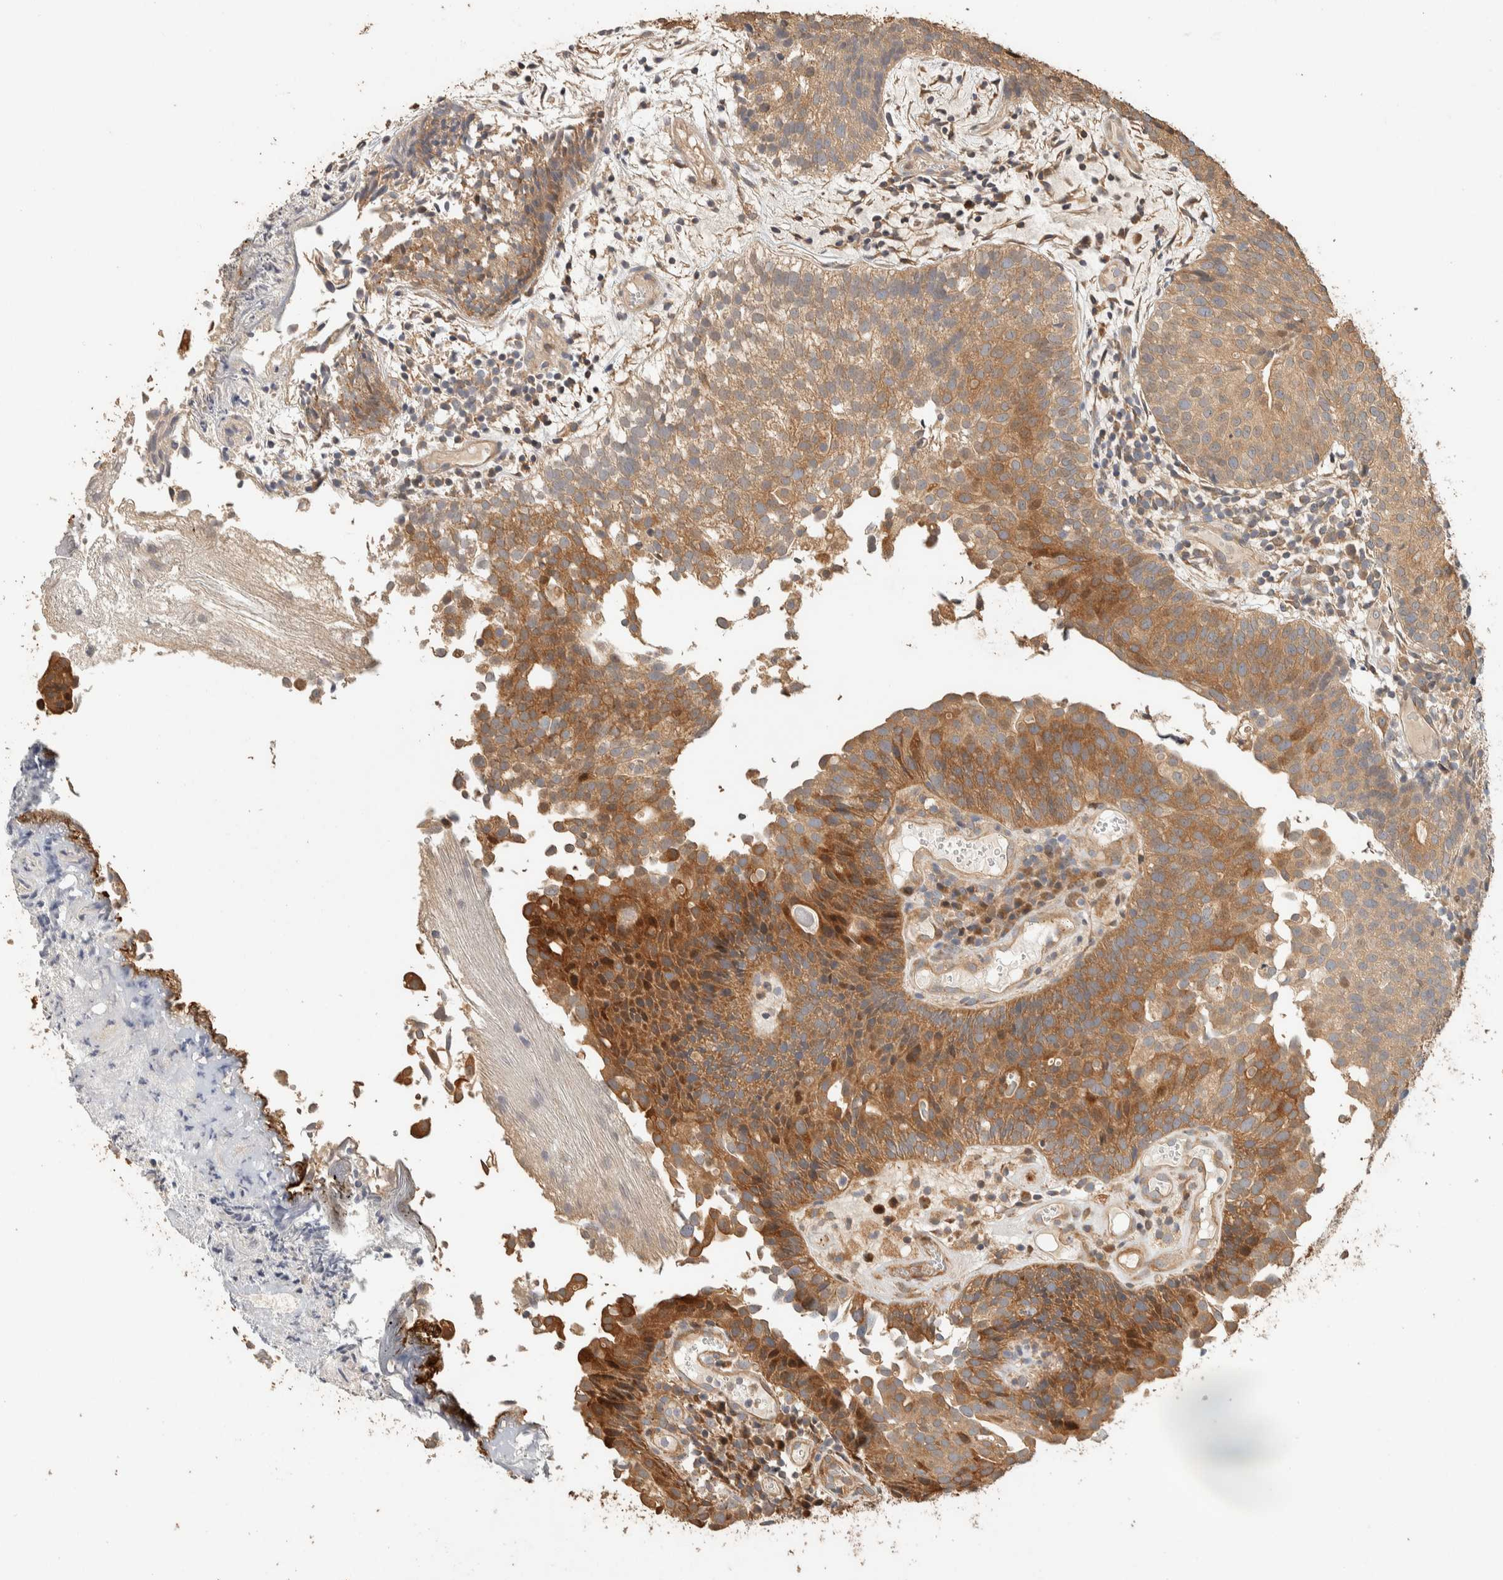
{"staining": {"intensity": "moderate", "quantity": ">75%", "location": "cytoplasmic/membranous"}, "tissue": "urothelial cancer", "cell_type": "Tumor cells", "image_type": "cancer", "snomed": [{"axis": "morphology", "description": "Urothelial carcinoma, Low grade"}, {"axis": "topography", "description": "Urinary bladder"}], "caption": "A photomicrograph showing moderate cytoplasmic/membranous expression in approximately >75% of tumor cells in urothelial cancer, as visualized by brown immunohistochemical staining.", "gene": "EXOC7", "patient": {"sex": "male", "age": 86}}